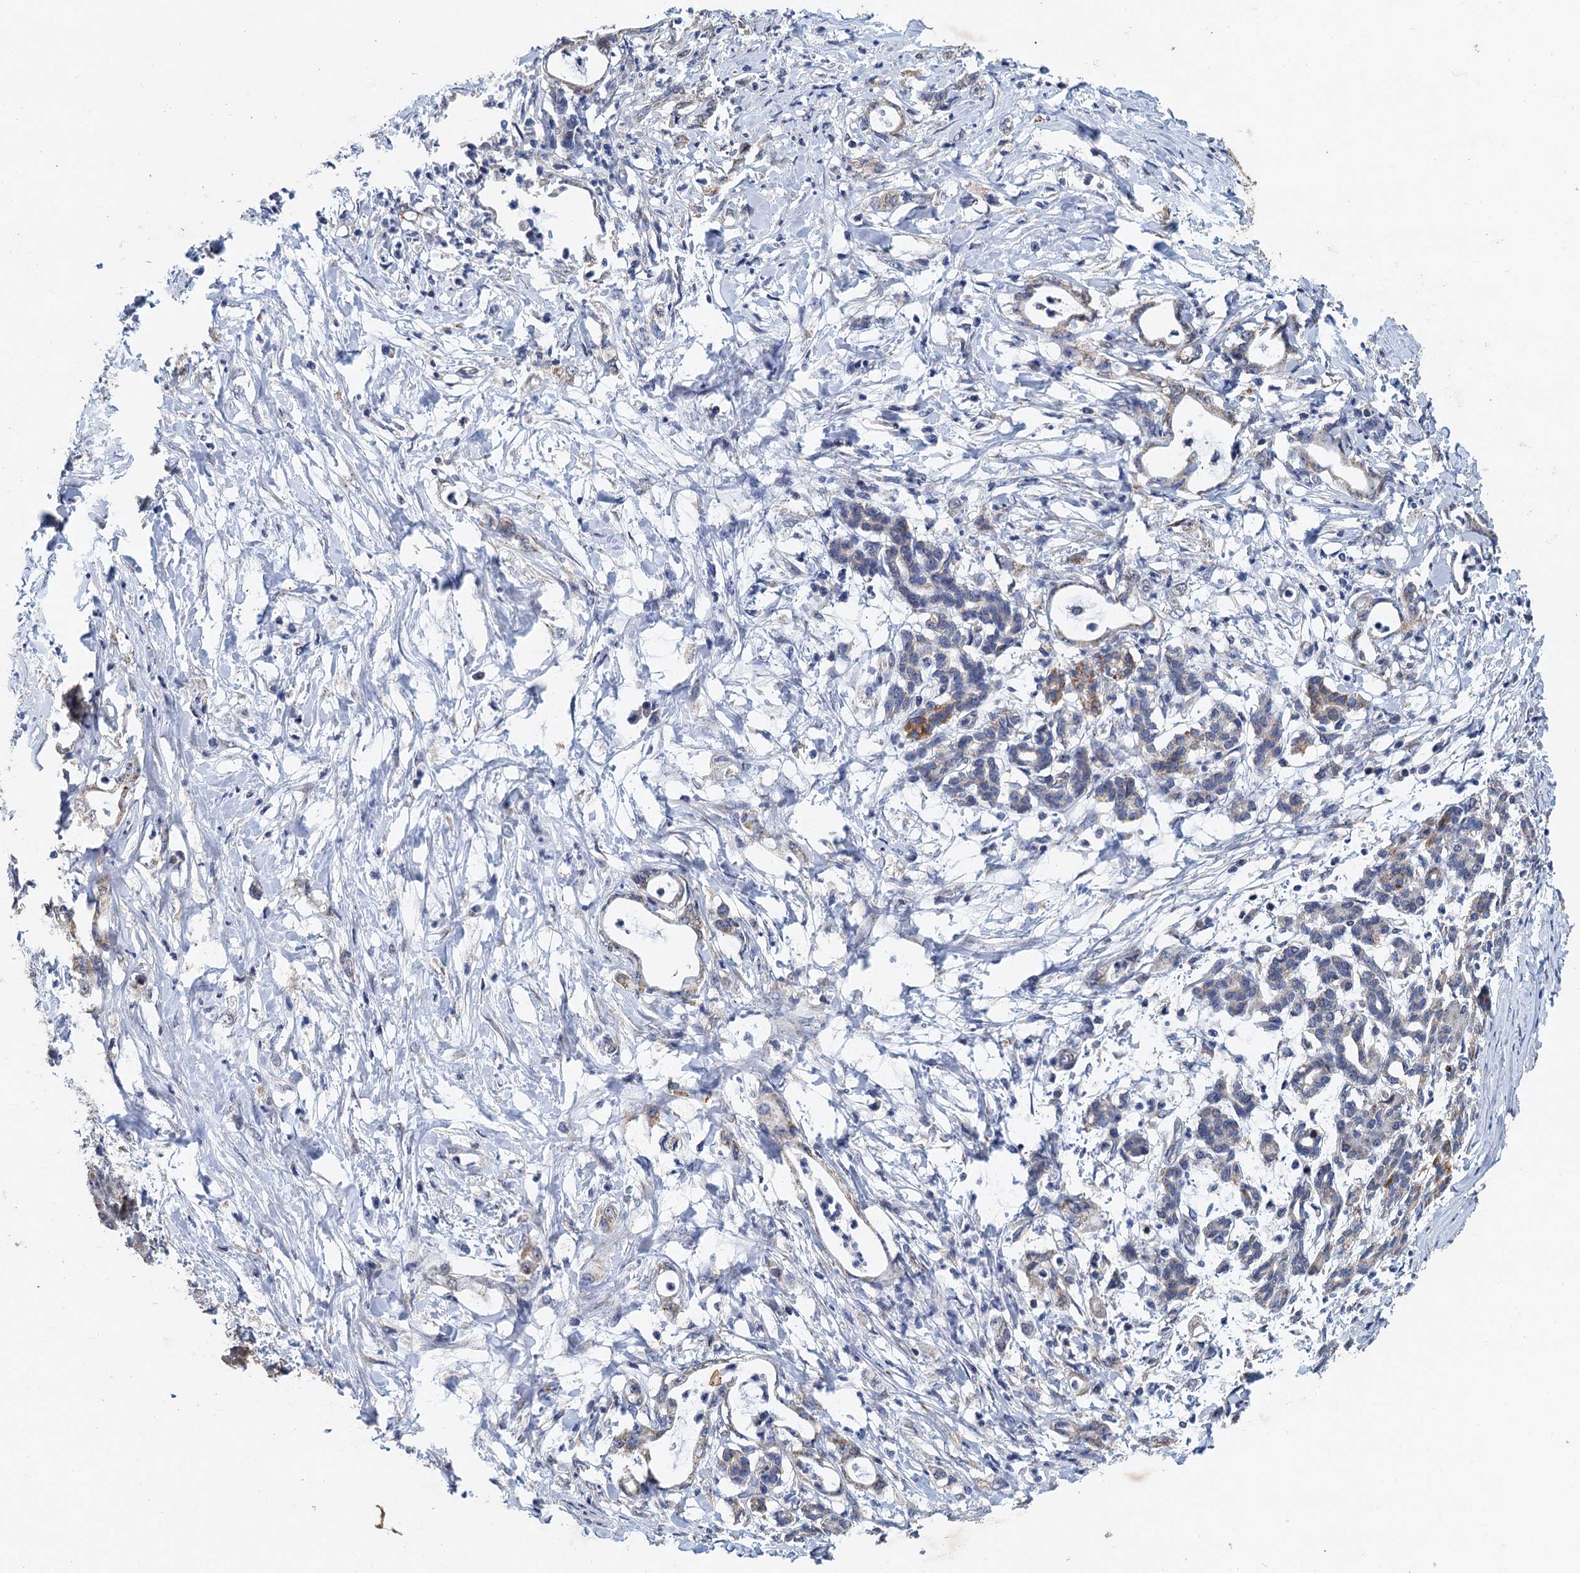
{"staining": {"intensity": "weak", "quantity": "<25%", "location": "cytoplasmic/membranous"}, "tissue": "pancreatic cancer", "cell_type": "Tumor cells", "image_type": "cancer", "snomed": [{"axis": "morphology", "description": "Adenocarcinoma, NOS"}, {"axis": "topography", "description": "Pancreas"}], "caption": "This is an immunohistochemistry photomicrograph of human pancreatic adenocarcinoma. There is no staining in tumor cells.", "gene": "BCS1L", "patient": {"sex": "female", "age": 55}}